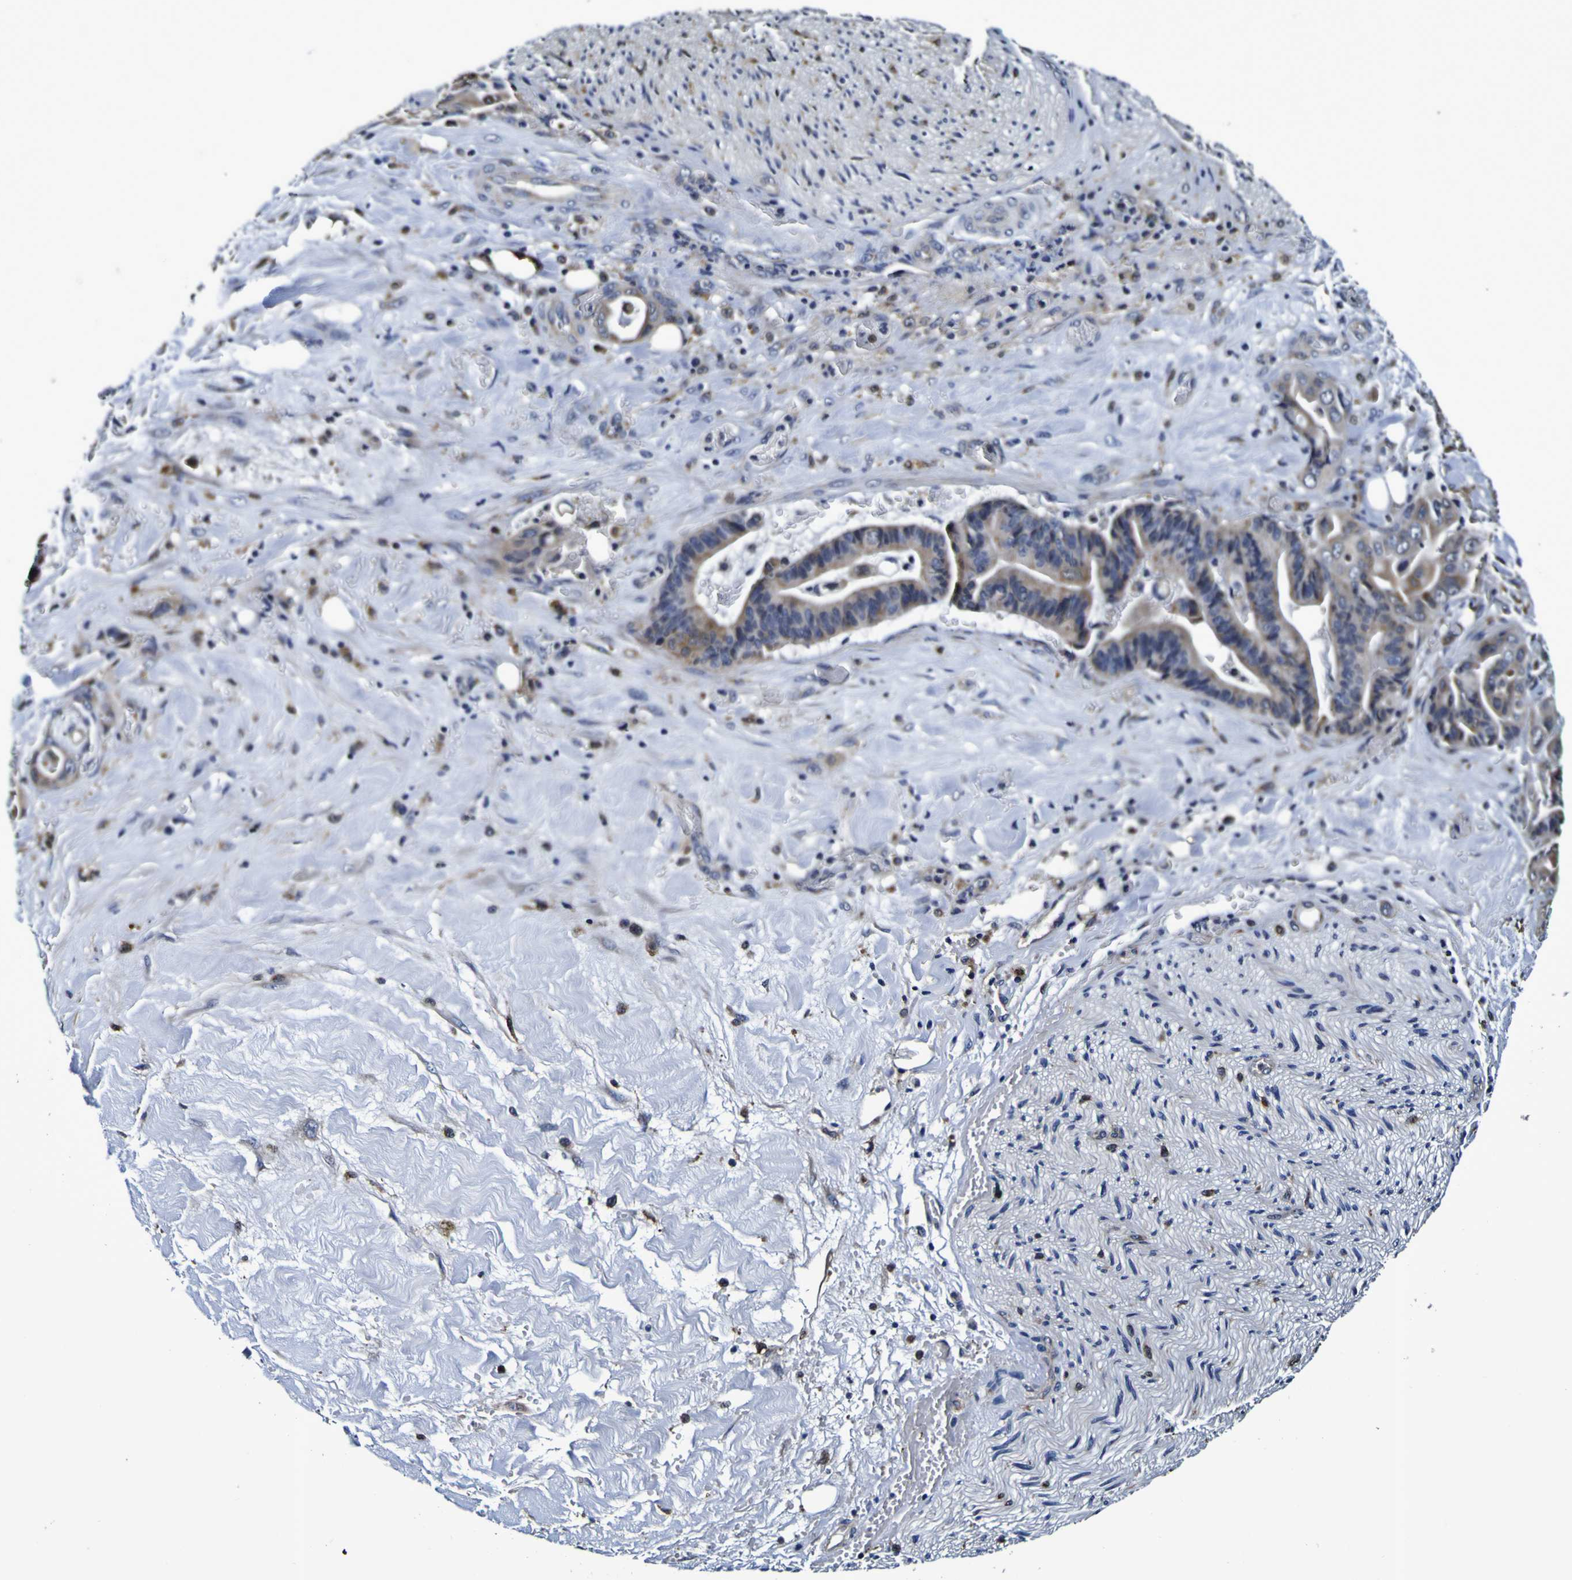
{"staining": {"intensity": "weak", "quantity": "<25%", "location": "cytoplasmic/membranous"}, "tissue": "liver cancer", "cell_type": "Tumor cells", "image_type": "cancer", "snomed": [{"axis": "morphology", "description": "Cholangiocarcinoma"}, {"axis": "topography", "description": "Liver"}], "caption": "DAB immunohistochemical staining of human cholangiocarcinoma (liver) shows no significant positivity in tumor cells.", "gene": "GPX1", "patient": {"sex": "female", "age": 61}}